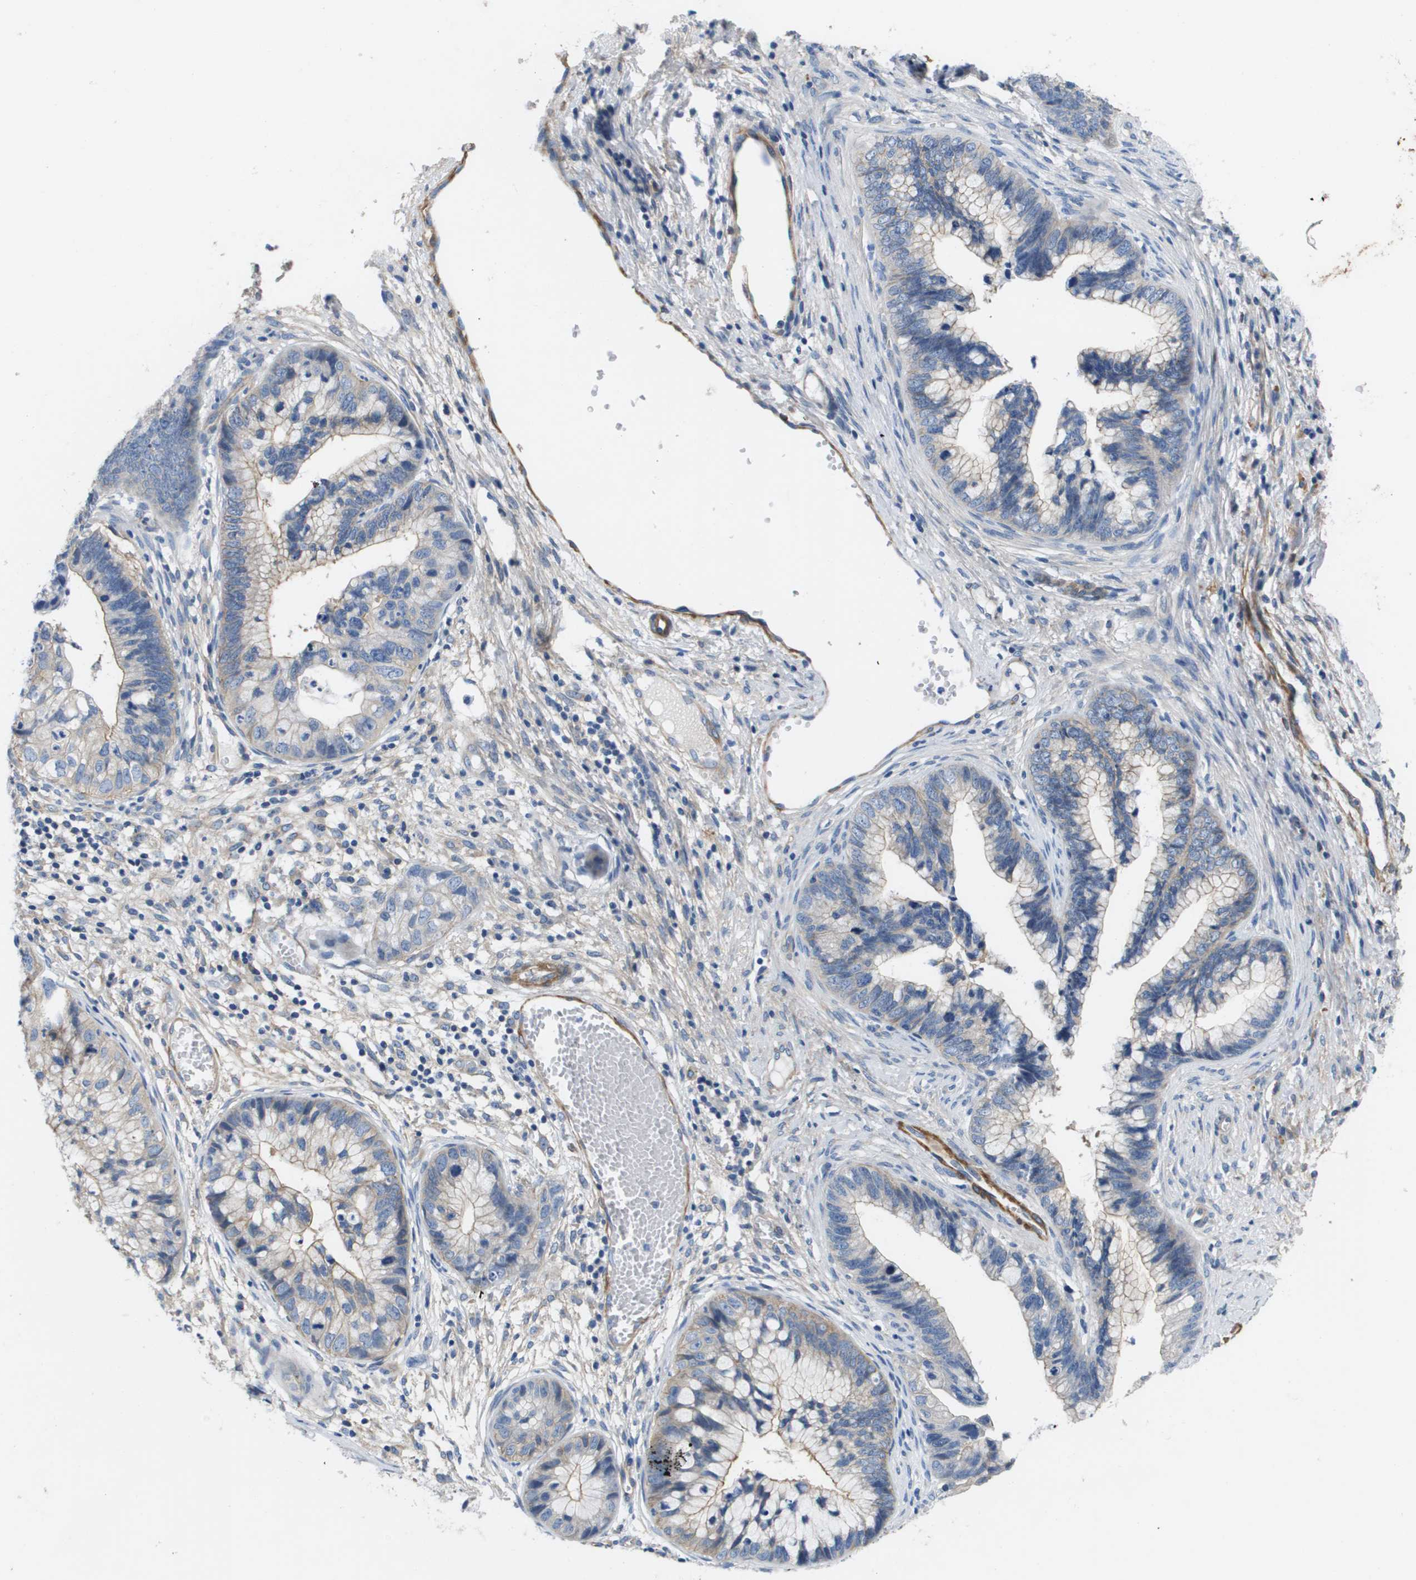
{"staining": {"intensity": "weak", "quantity": "25%-75%", "location": "cytoplasmic/membranous"}, "tissue": "cervical cancer", "cell_type": "Tumor cells", "image_type": "cancer", "snomed": [{"axis": "morphology", "description": "Adenocarcinoma, NOS"}, {"axis": "topography", "description": "Cervix"}], "caption": "High-power microscopy captured an IHC histopathology image of cervical cancer (adenocarcinoma), revealing weak cytoplasmic/membranous positivity in about 25%-75% of tumor cells. The protein of interest is shown in brown color, while the nuclei are stained blue.", "gene": "LPP", "patient": {"sex": "female", "age": 44}}